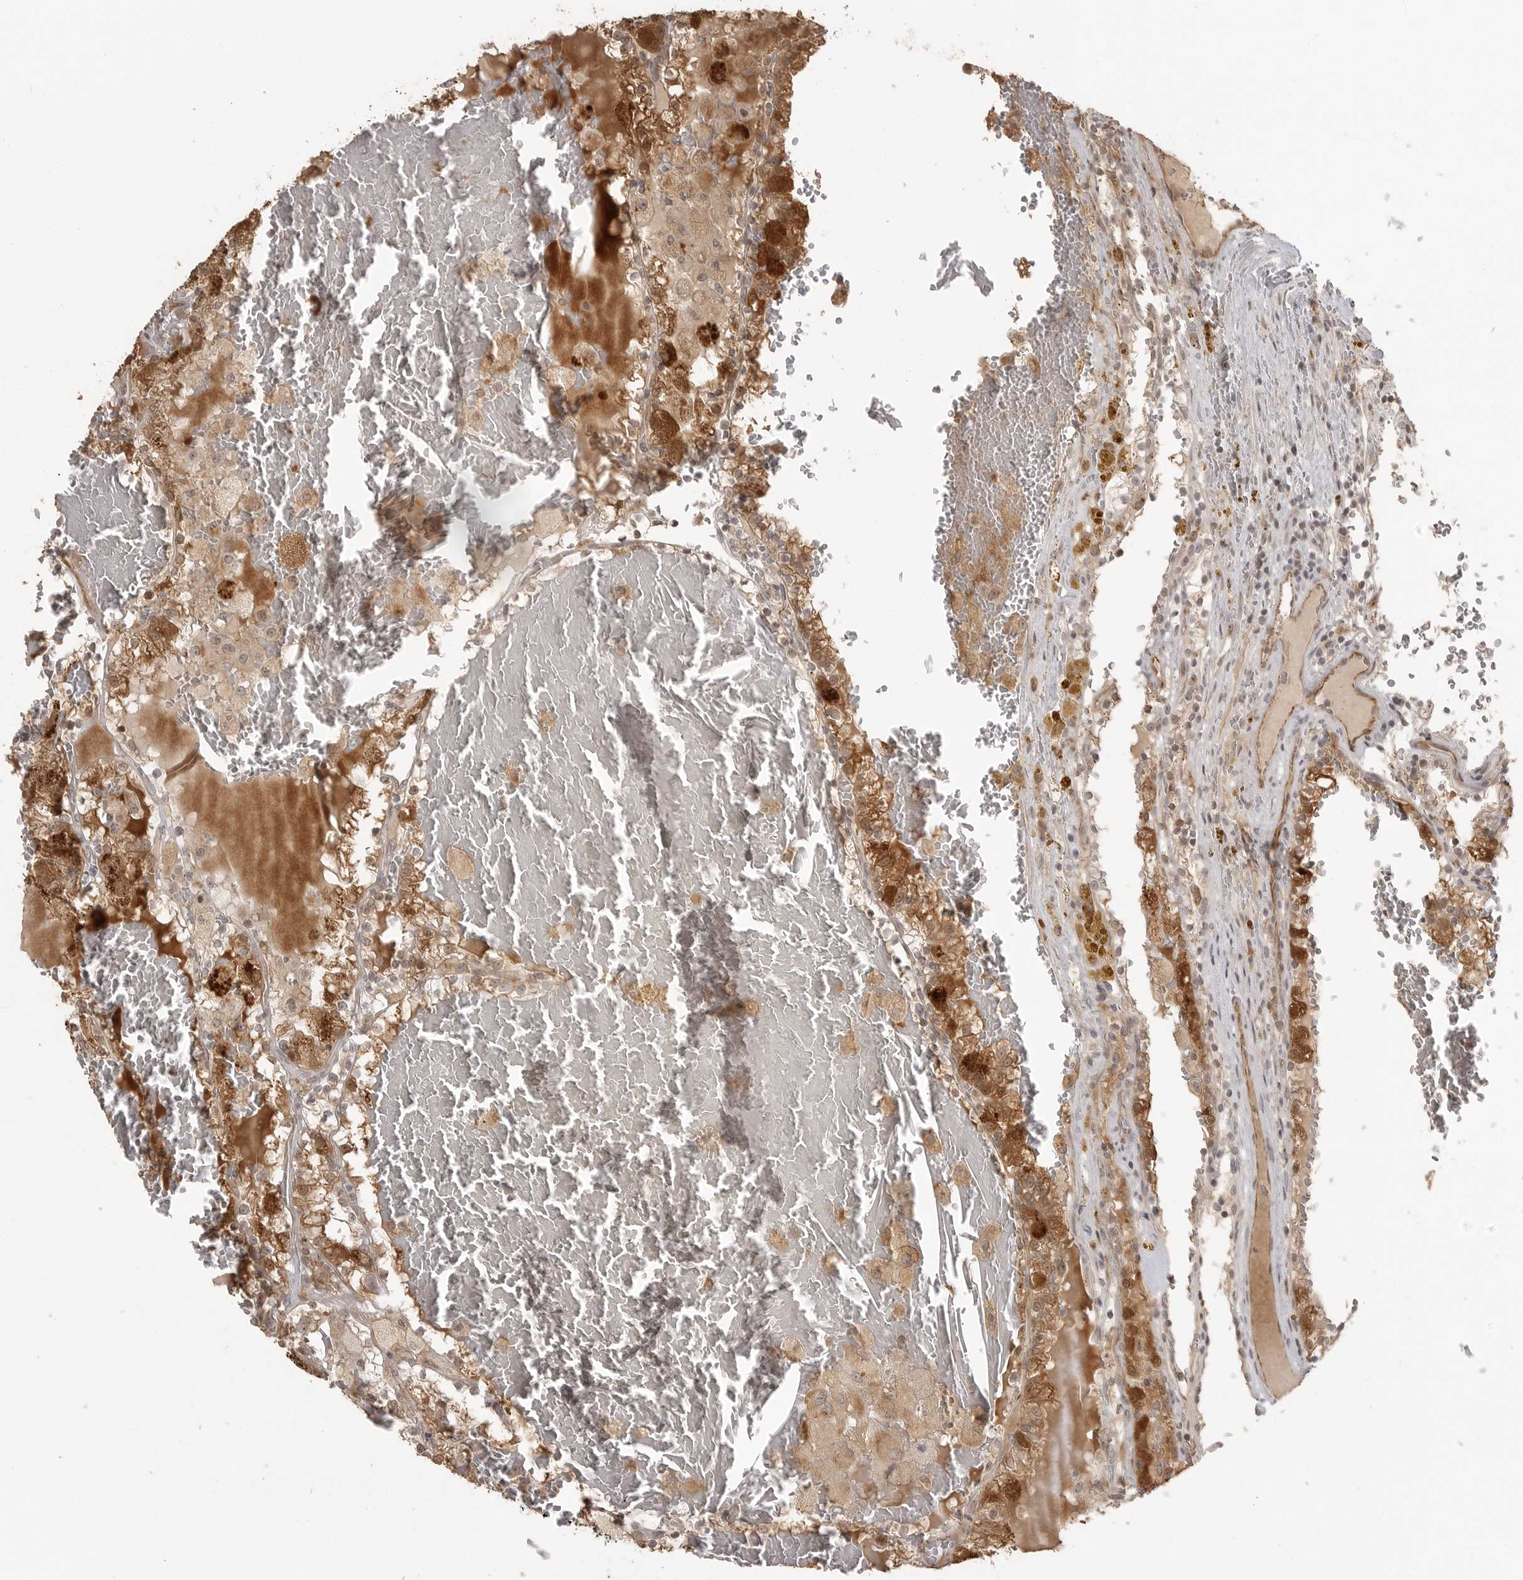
{"staining": {"intensity": "moderate", "quantity": ">75%", "location": "cytoplasmic/membranous"}, "tissue": "renal cancer", "cell_type": "Tumor cells", "image_type": "cancer", "snomed": [{"axis": "morphology", "description": "Adenocarcinoma, NOS"}, {"axis": "topography", "description": "Kidney"}], "caption": "An immunohistochemistry histopathology image of tumor tissue is shown. Protein staining in brown labels moderate cytoplasmic/membranous positivity in renal adenocarcinoma within tumor cells.", "gene": "SMG8", "patient": {"sex": "female", "age": 56}}